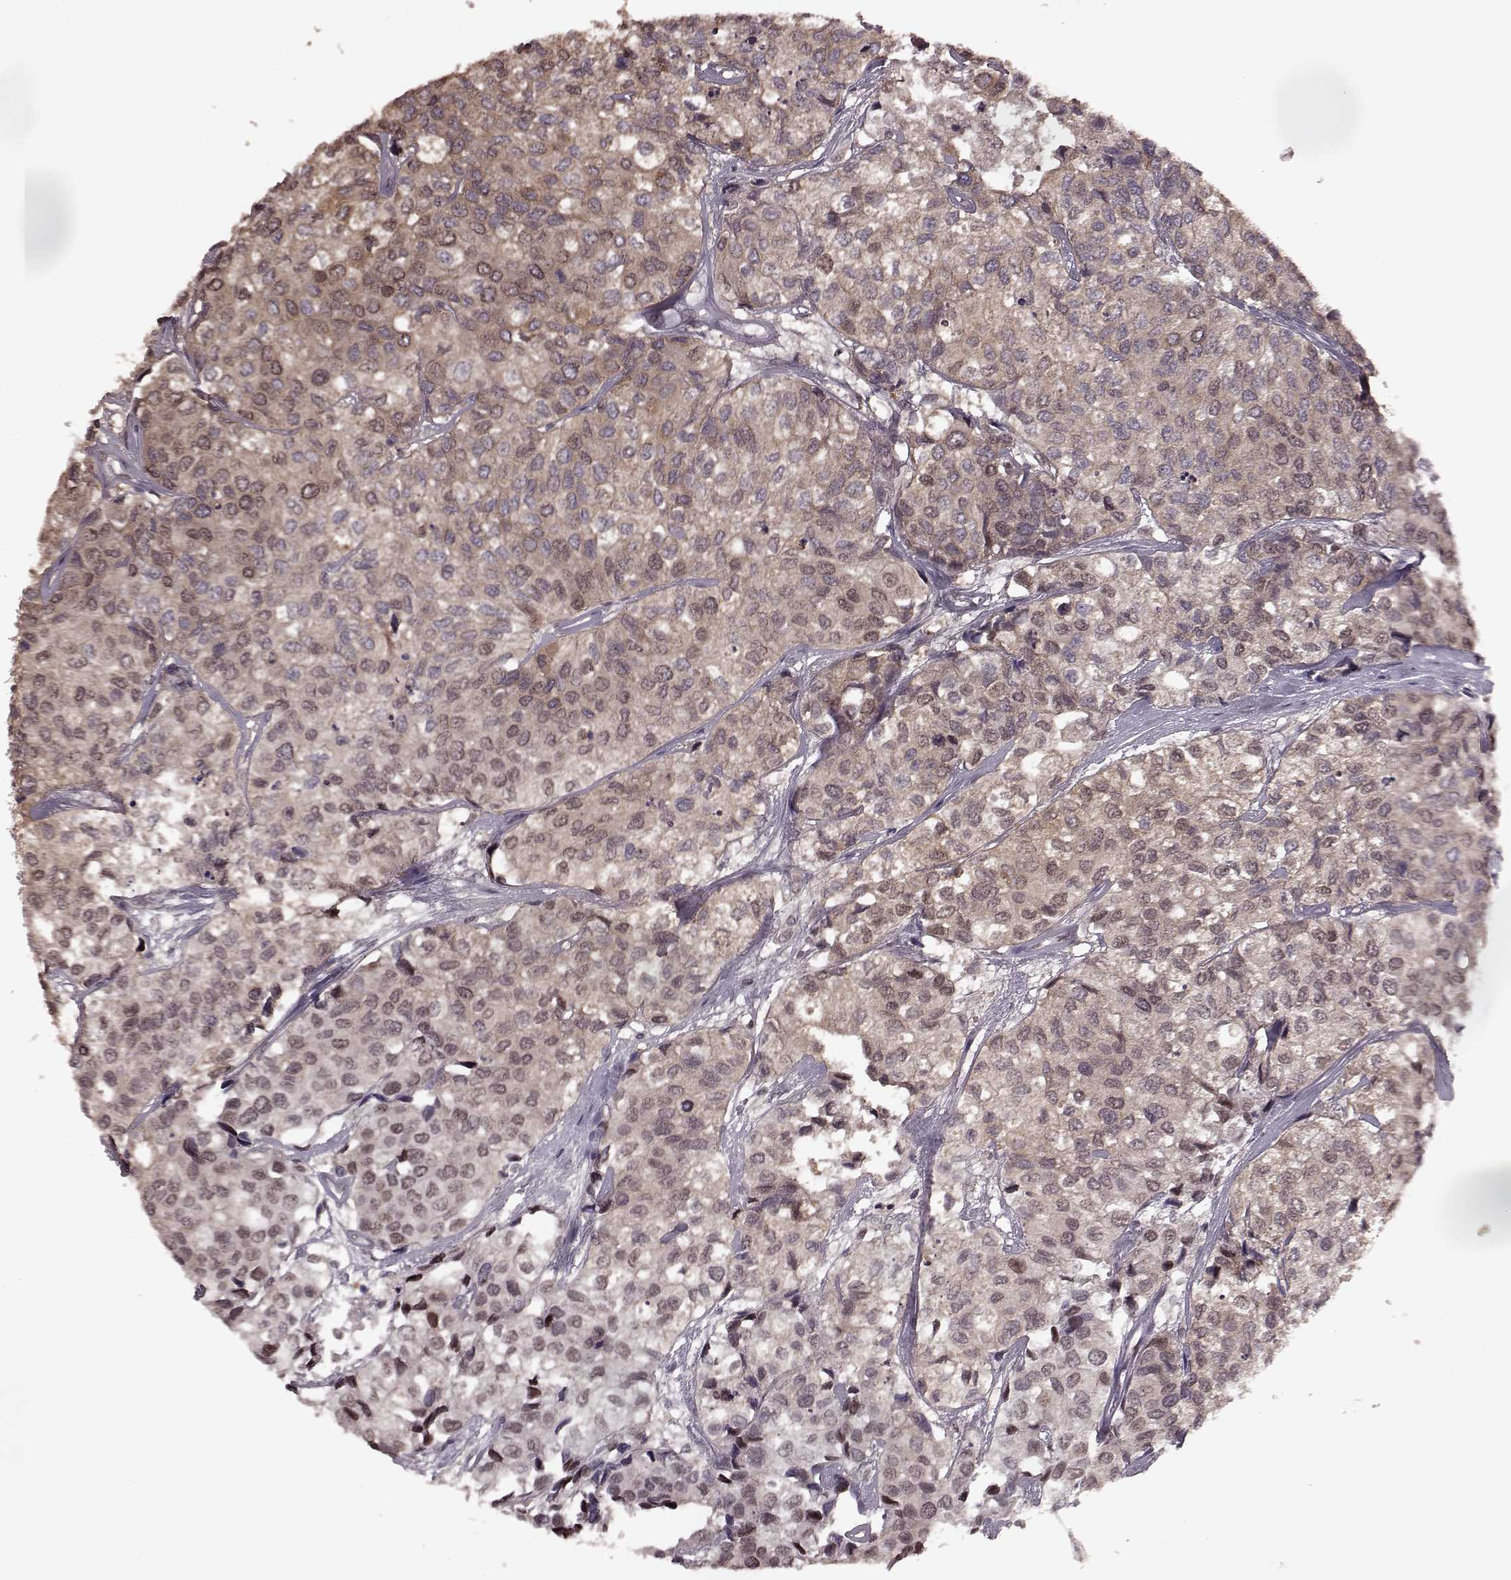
{"staining": {"intensity": "weak", "quantity": "25%-75%", "location": "cytoplasmic/membranous"}, "tissue": "urothelial cancer", "cell_type": "Tumor cells", "image_type": "cancer", "snomed": [{"axis": "morphology", "description": "Urothelial carcinoma, High grade"}, {"axis": "topography", "description": "Urinary bladder"}], "caption": "This is an image of immunohistochemistry staining of urothelial cancer, which shows weak staining in the cytoplasmic/membranous of tumor cells.", "gene": "NR2C1", "patient": {"sex": "male", "age": 73}}